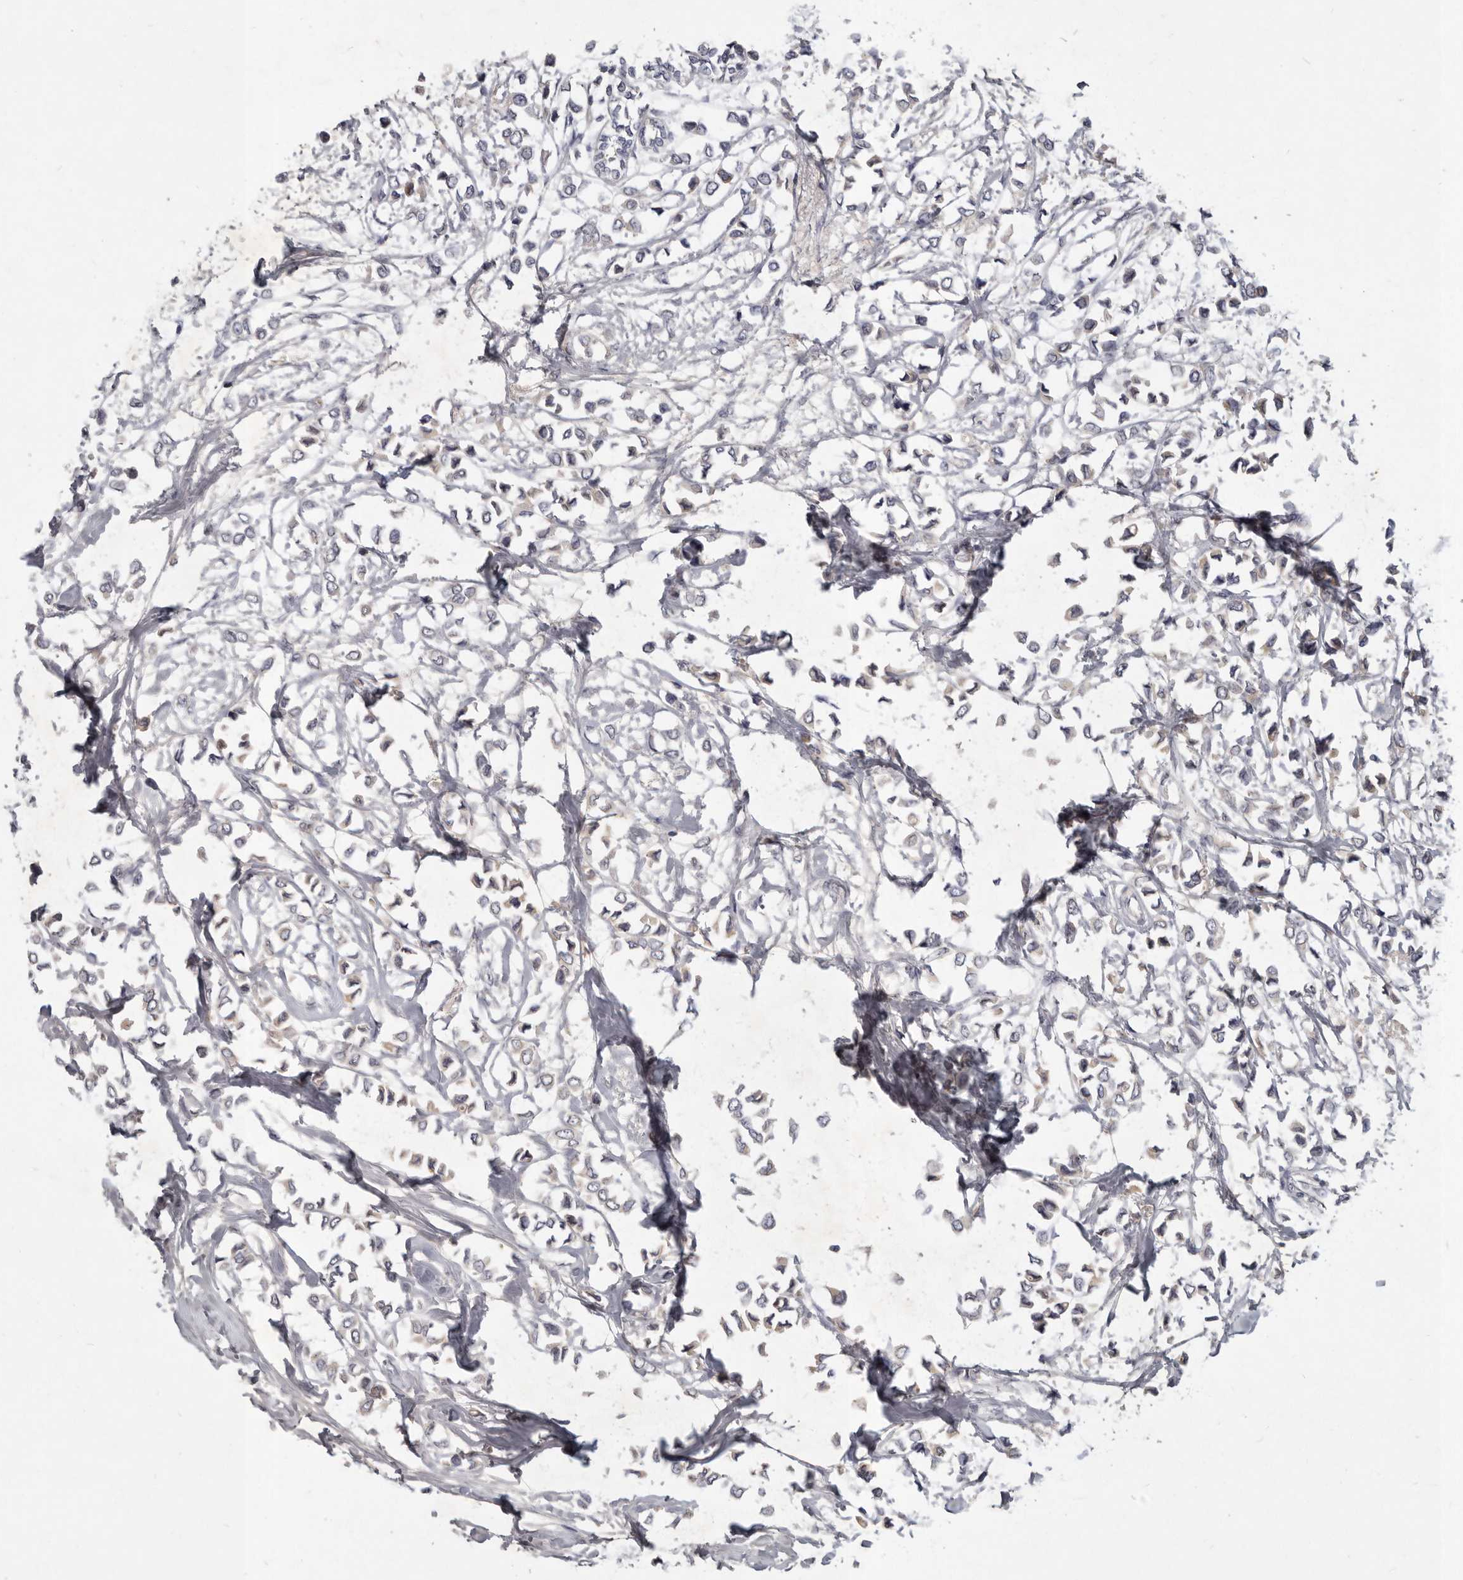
{"staining": {"intensity": "negative", "quantity": "none", "location": "none"}, "tissue": "breast cancer", "cell_type": "Tumor cells", "image_type": "cancer", "snomed": [{"axis": "morphology", "description": "Lobular carcinoma"}, {"axis": "topography", "description": "Breast"}], "caption": "Immunohistochemistry (IHC) histopathology image of breast cancer (lobular carcinoma) stained for a protein (brown), which exhibits no expression in tumor cells. The staining is performed using DAB brown chromogen with nuclei counter-stained in using hematoxylin.", "gene": "SLC22A1", "patient": {"sex": "female", "age": 51}}